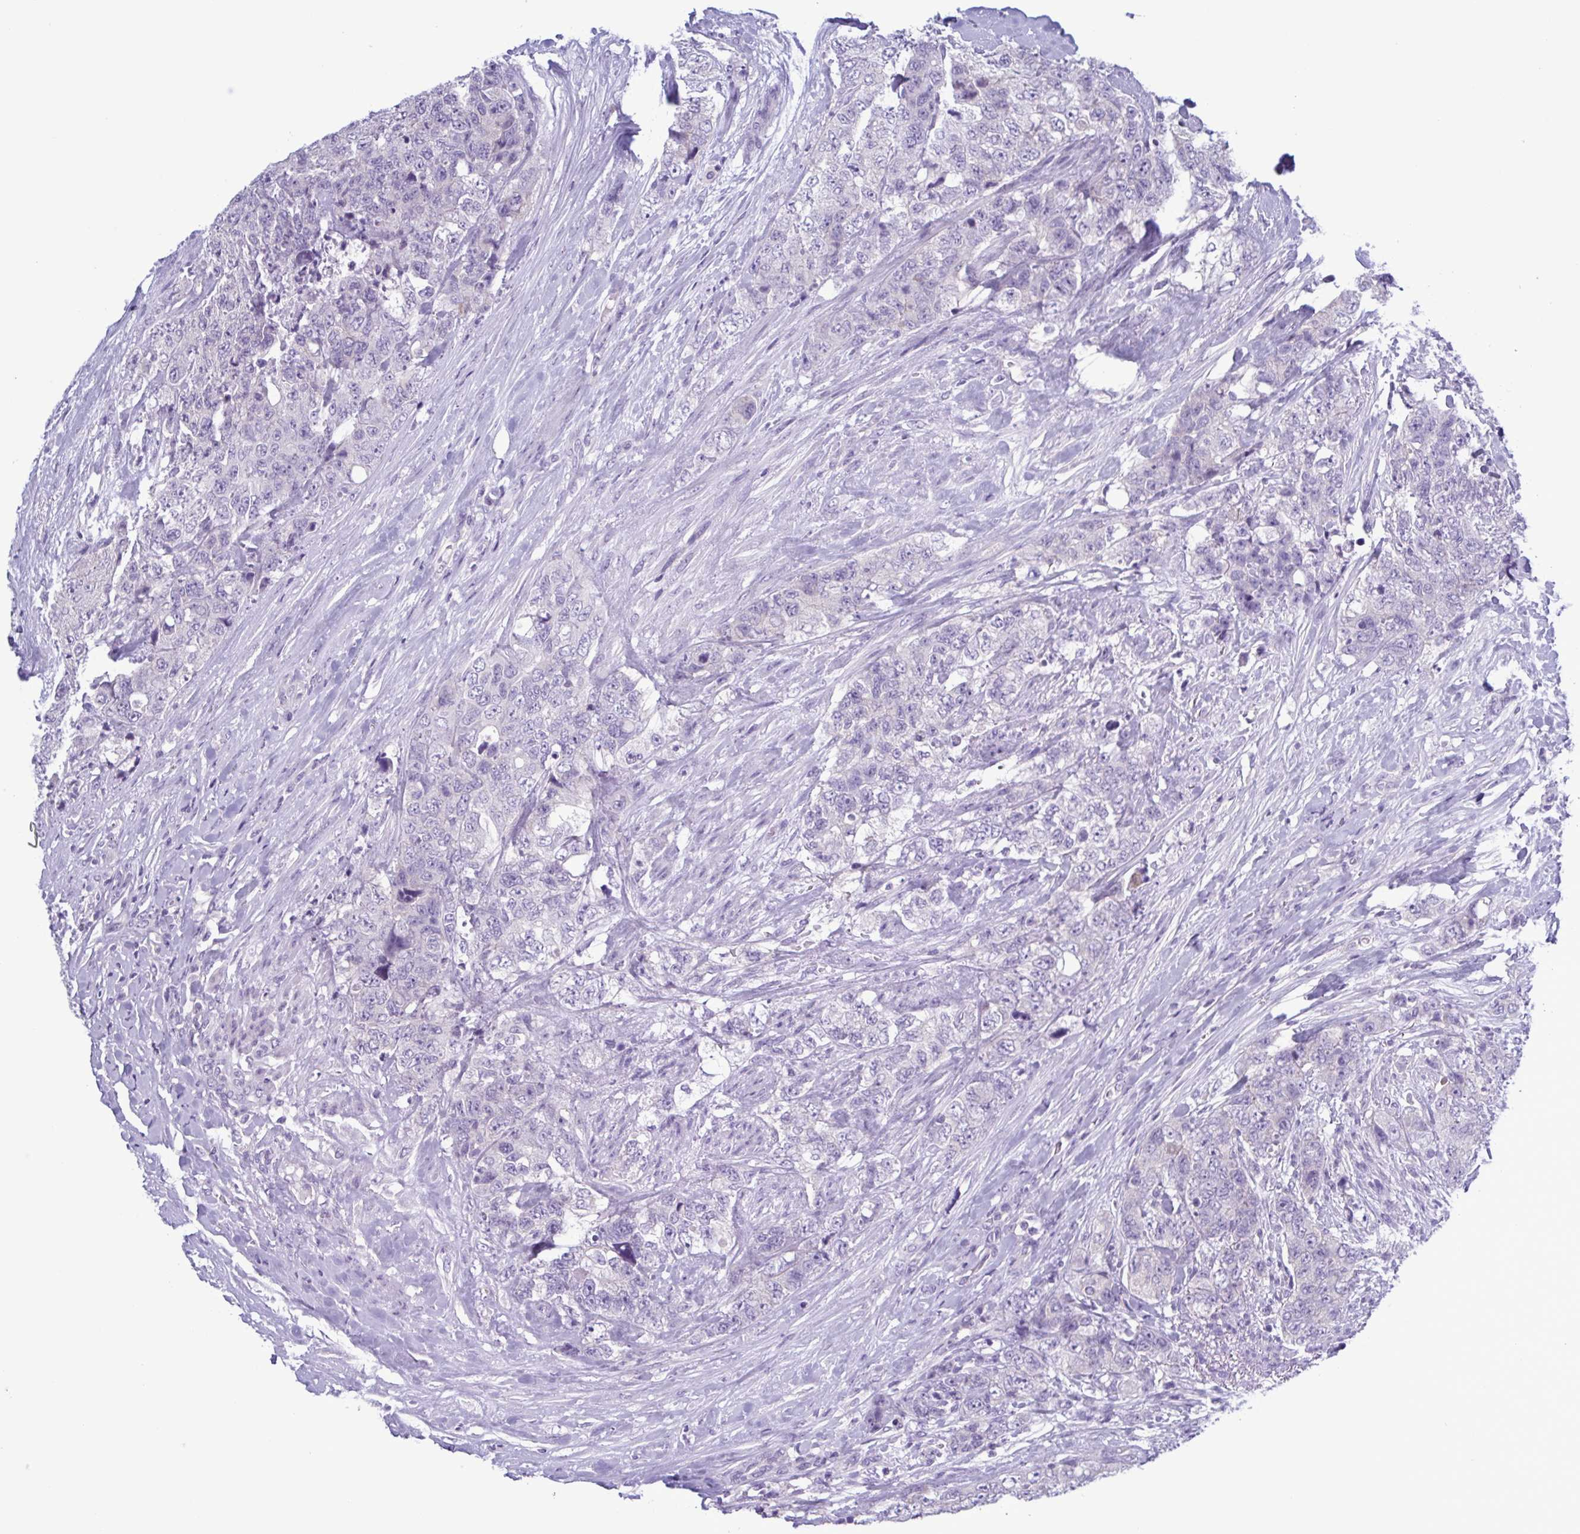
{"staining": {"intensity": "negative", "quantity": "none", "location": "none"}, "tissue": "urothelial cancer", "cell_type": "Tumor cells", "image_type": "cancer", "snomed": [{"axis": "morphology", "description": "Urothelial carcinoma, High grade"}, {"axis": "topography", "description": "Urinary bladder"}], "caption": "The image shows no staining of tumor cells in urothelial cancer.", "gene": "INAFM1", "patient": {"sex": "female", "age": 78}}